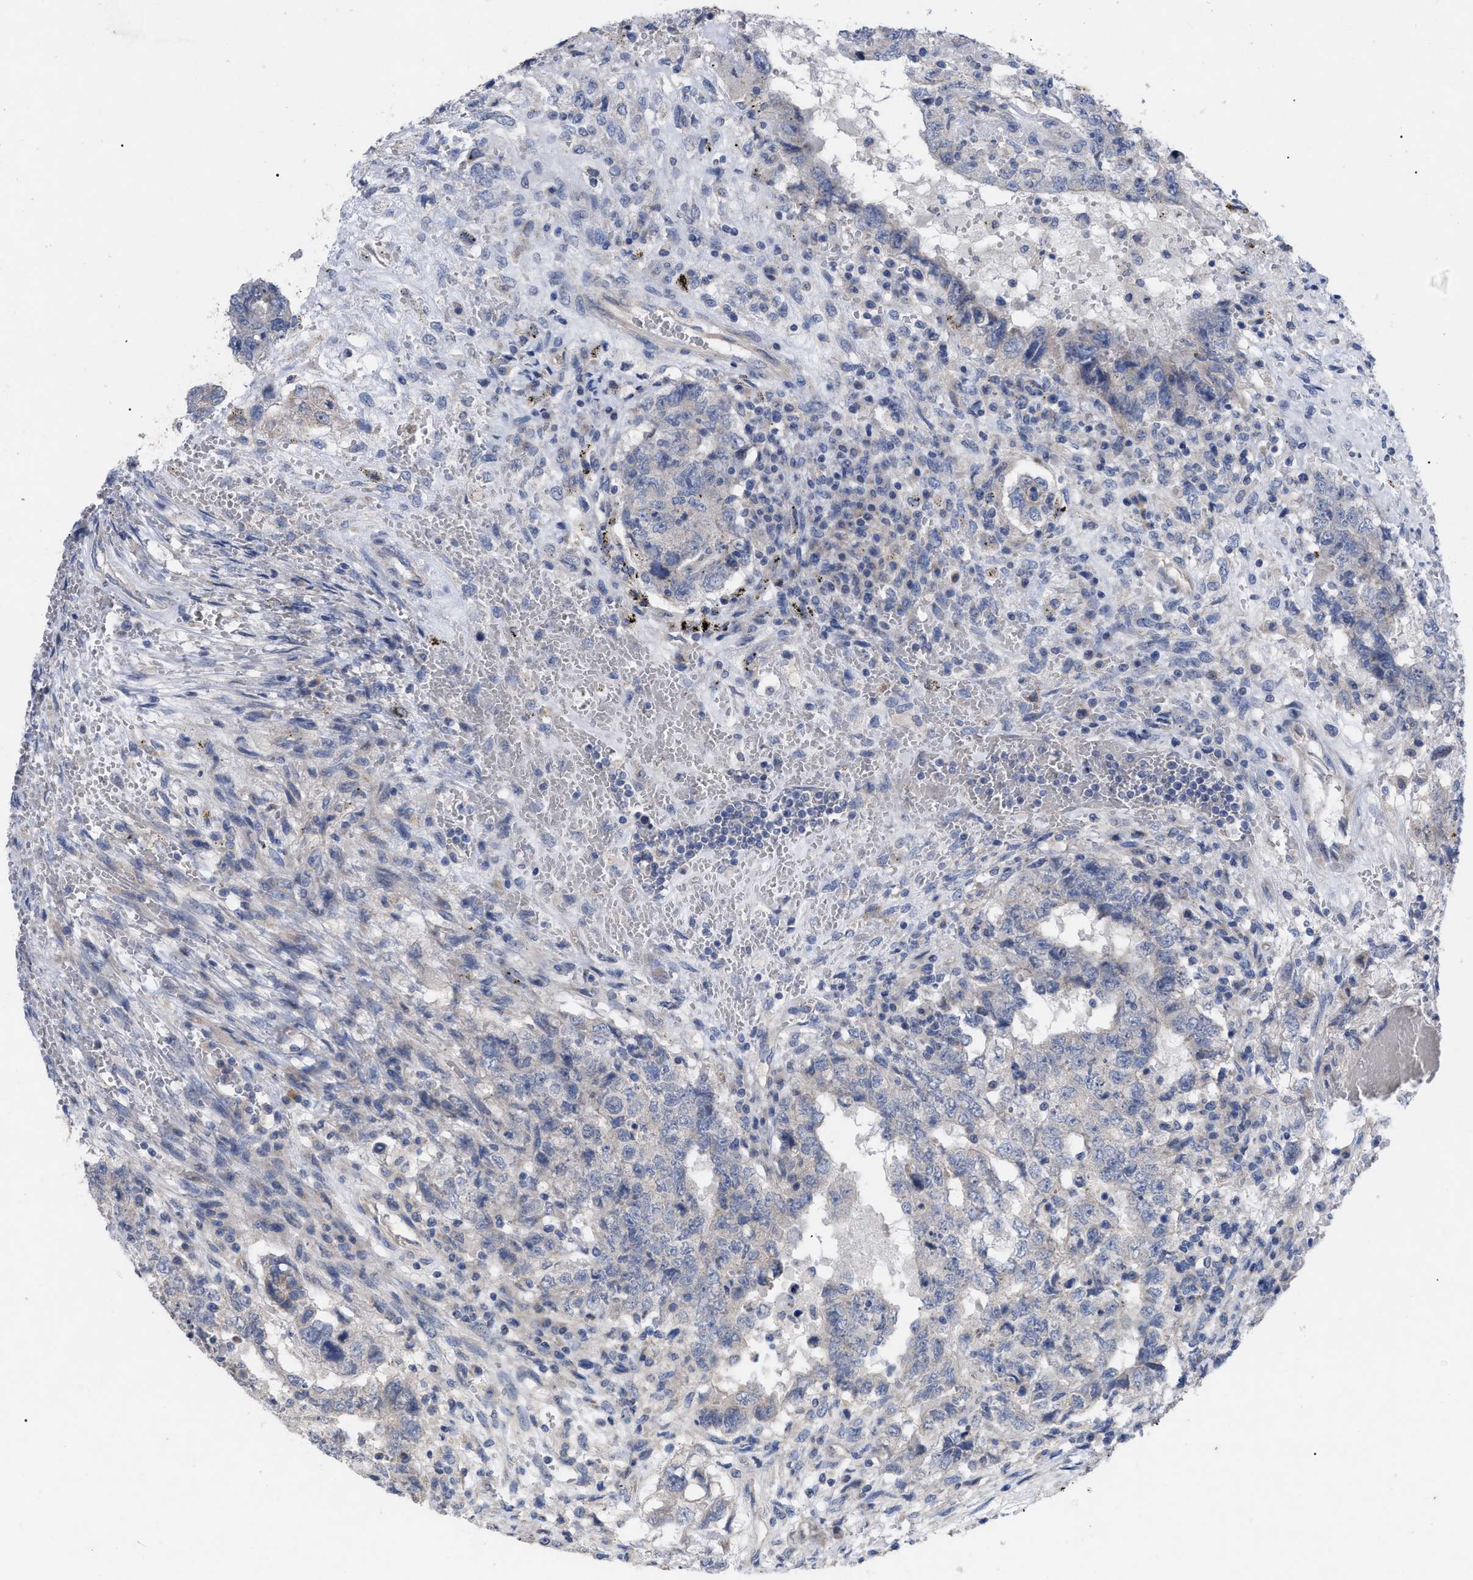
{"staining": {"intensity": "negative", "quantity": "none", "location": "none"}, "tissue": "testis cancer", "cell_type": "Tumor cells", "image_type": "cancer", "snomed": [{"axis": "morphology", "description": "Carcinoma, Embryonal, NOS"}, {"axis": "topography", "description": "Testis"}], "caption": "Tumor cells show no significant expression in testis cancer. (DAB IHC with hematoxylin counter stain).", "gene": "VIP", "patient": {"sex": "male", "age": 26}}